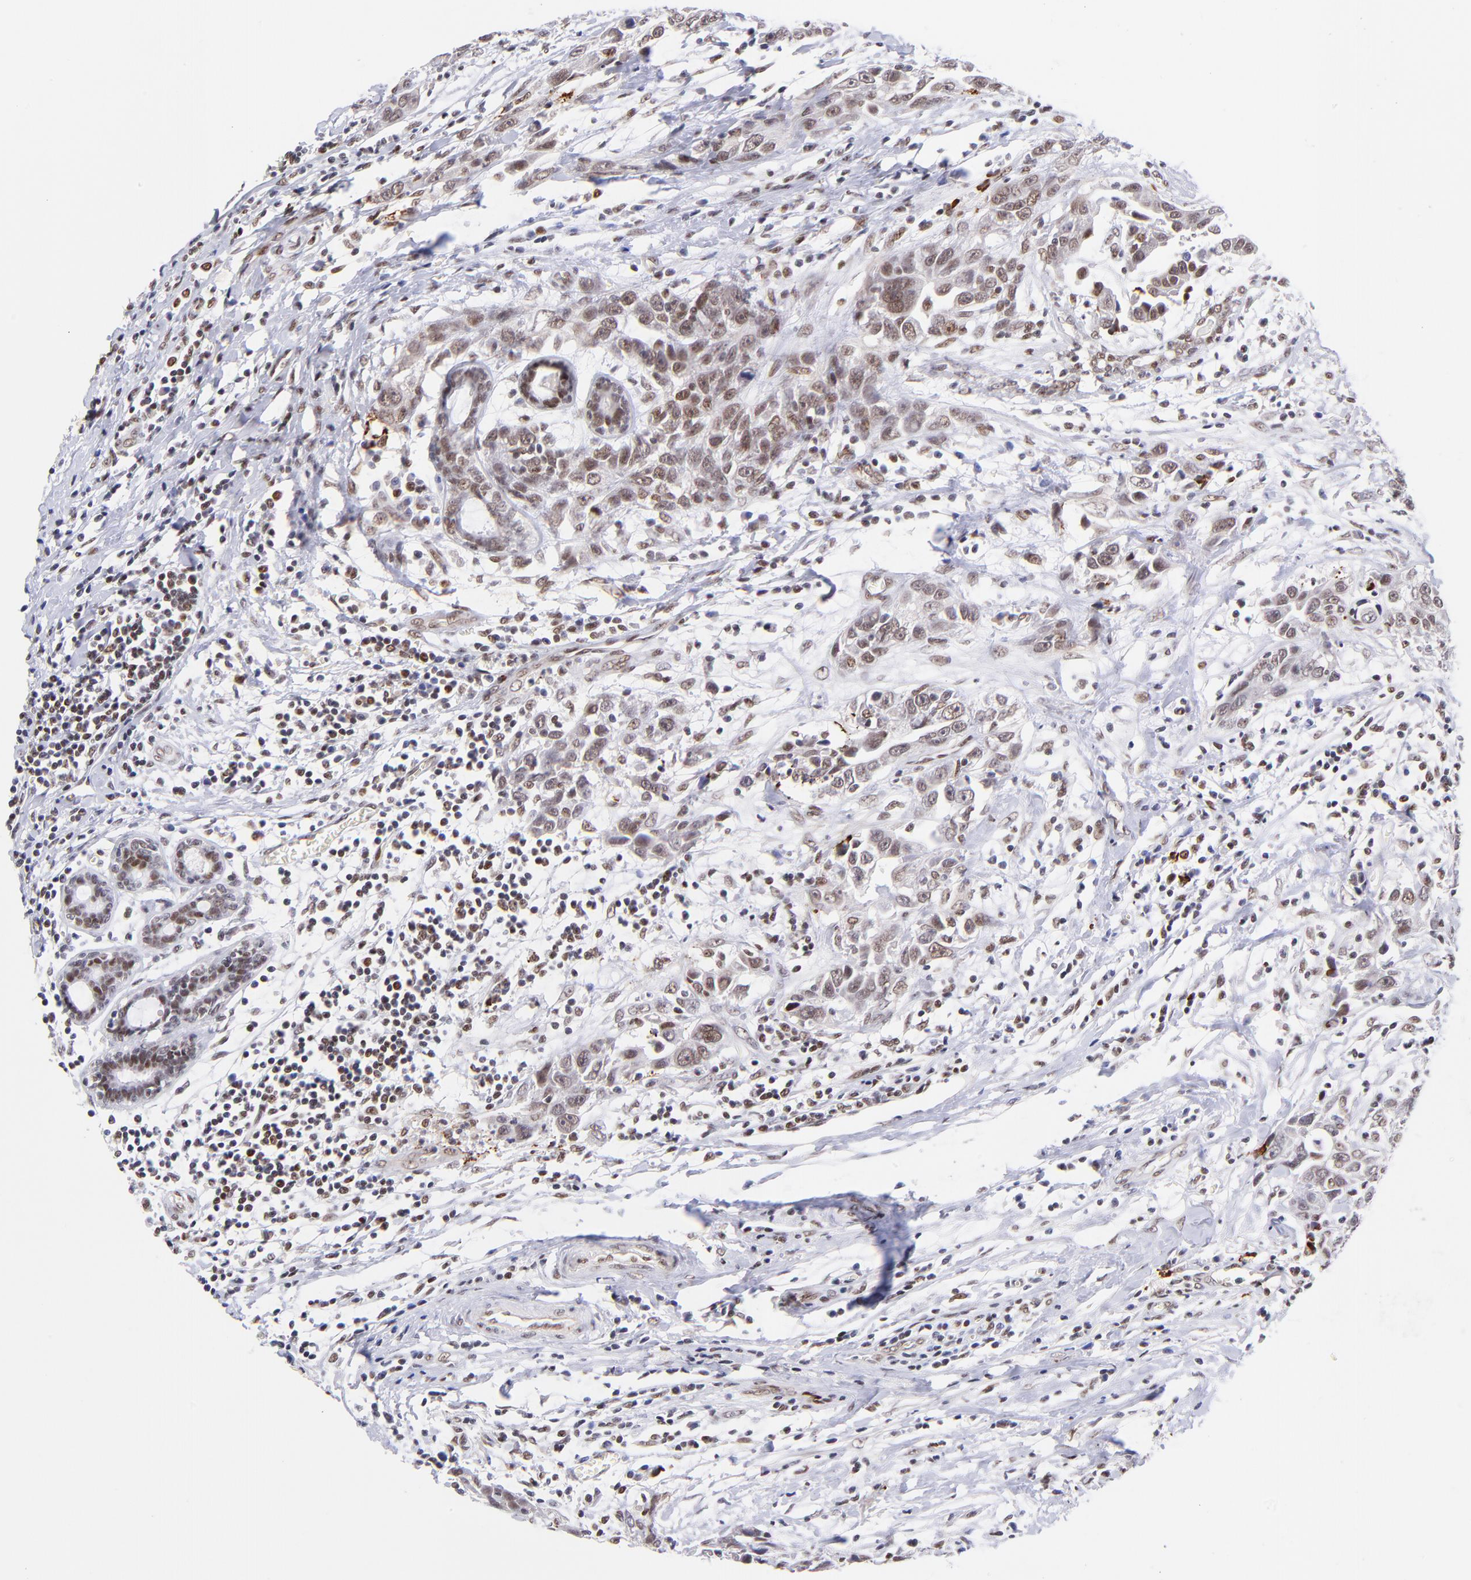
{"staining": {"intensity": "moderate", "quantity": ">75%", "location": "nuclear"}, "tissue": "breast cancer", "cell_type": "Tumor cells", "image_type": "cancer", "snomed": [{"axis": "morphology", "description": "Duct carcinoma"}, {"axis": "topography", "description": "Breast"}], "caption": "IHC of breast invasive ductal carcinoma displays medium levels of moderate nuclear staining in approximately >75% of tumor cells.", "gene": "MIDEAS", "patient": {"sex": "female", "age": 50}}